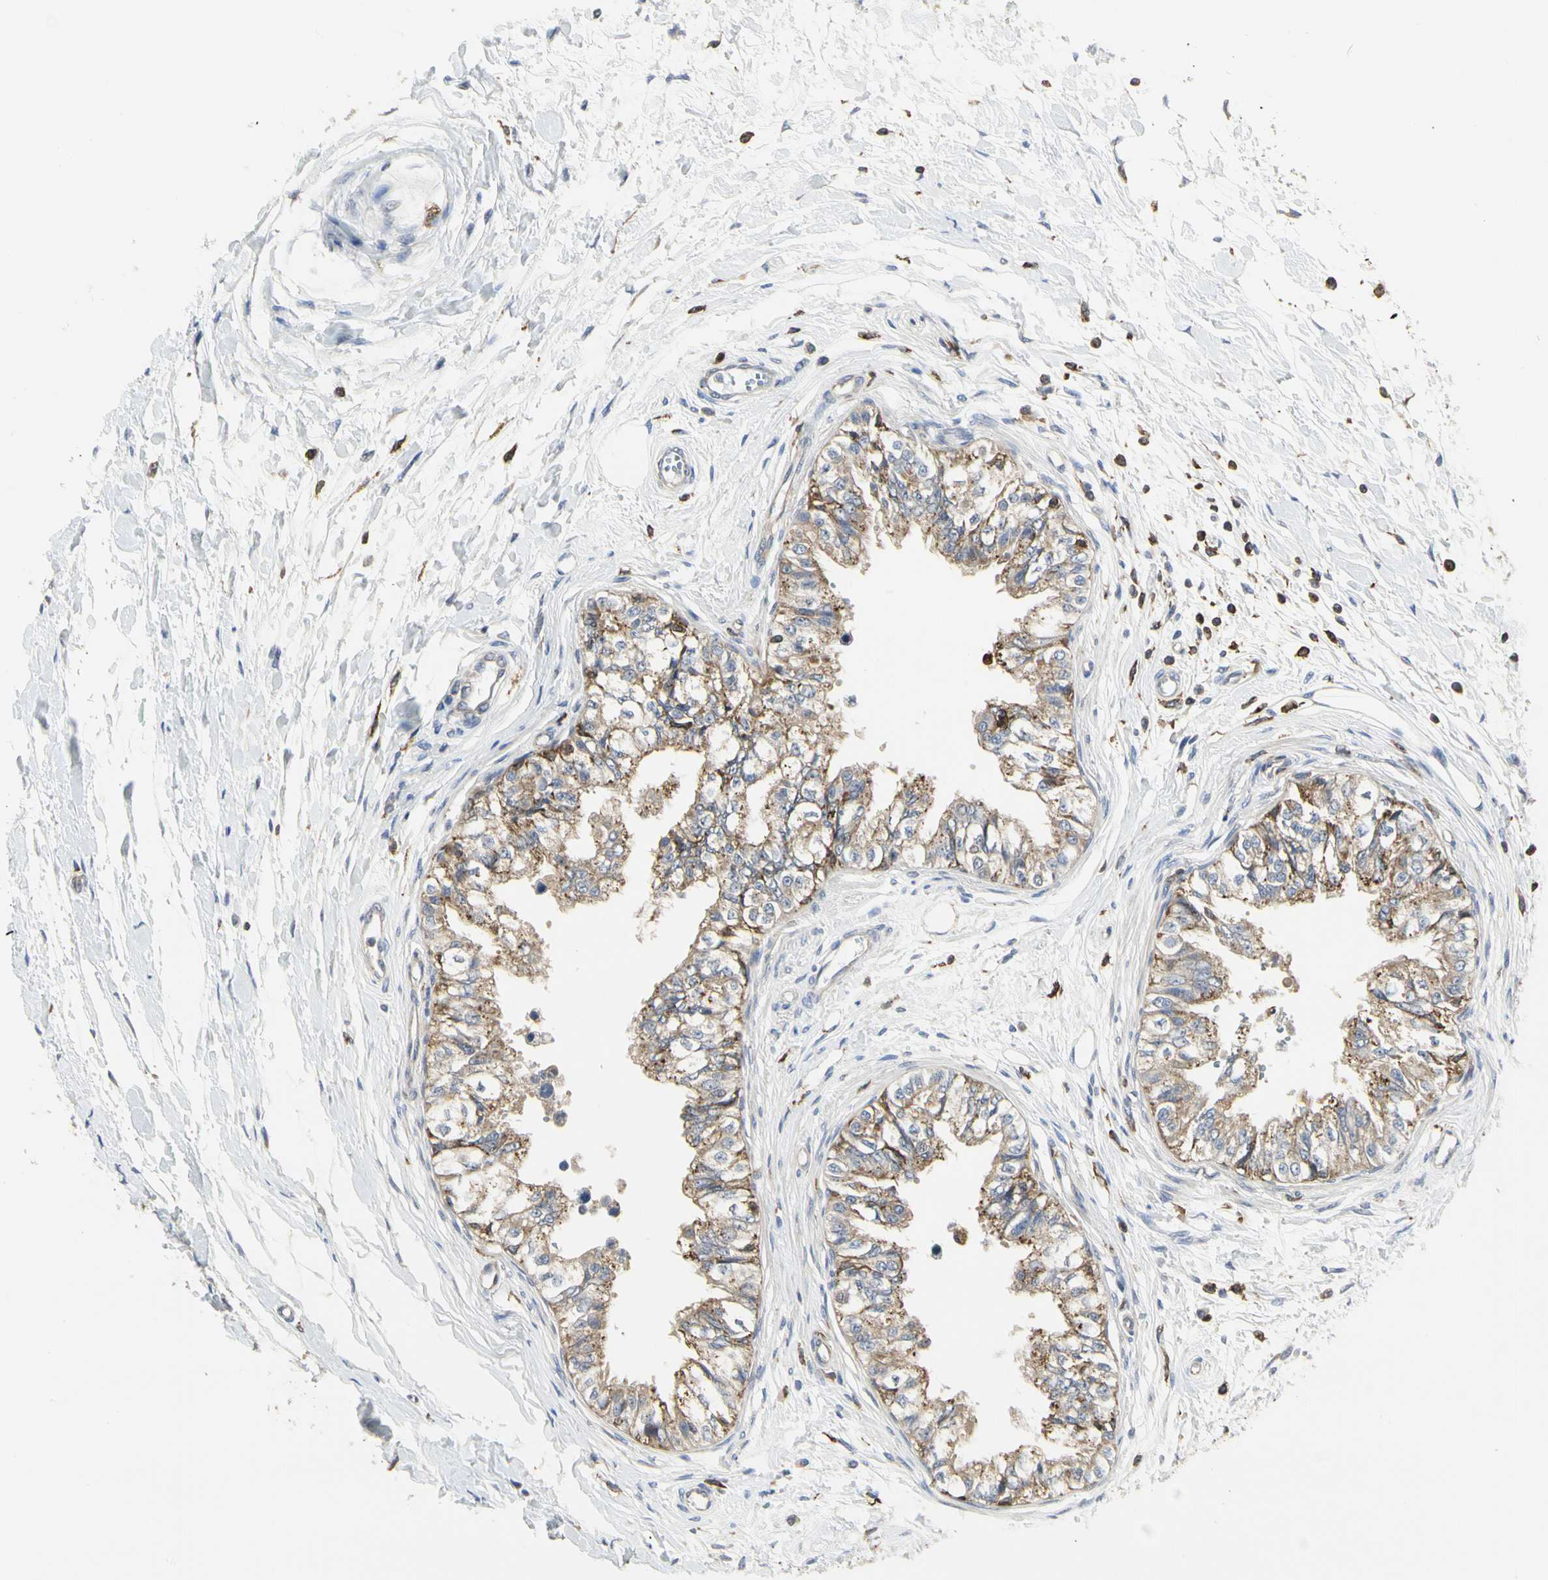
{"staining": {"intensity": "weak", "quantity": ">75%", "location": "cytoplasmic/membranous"}, "tissue": "epididymis", "cell_type": "Glandular cells", "image_type": "normal", "snomed": [{"axis": "morphology", "description": "Normal tissue, NOS"}, {"axis": "morphology", "description": "Adenocarcinoma, metastatic, NOS"}, {"axis": "topography", "description": "Testis"}, {"axis": "topography", "description": "Epididymis"}], "caption": "Immunohistochemical staining of unremarkable epididymis demonstrates low levels of weak cytoplasmic/membranous positivity in about >75% of glandular cells. (DAB (3,3'-diaminobenzidine) IHC, brown staining for protein, blue staining for nuclei).", "gene": "NAPG", "patient": {"sex": "male", "age": 26}}